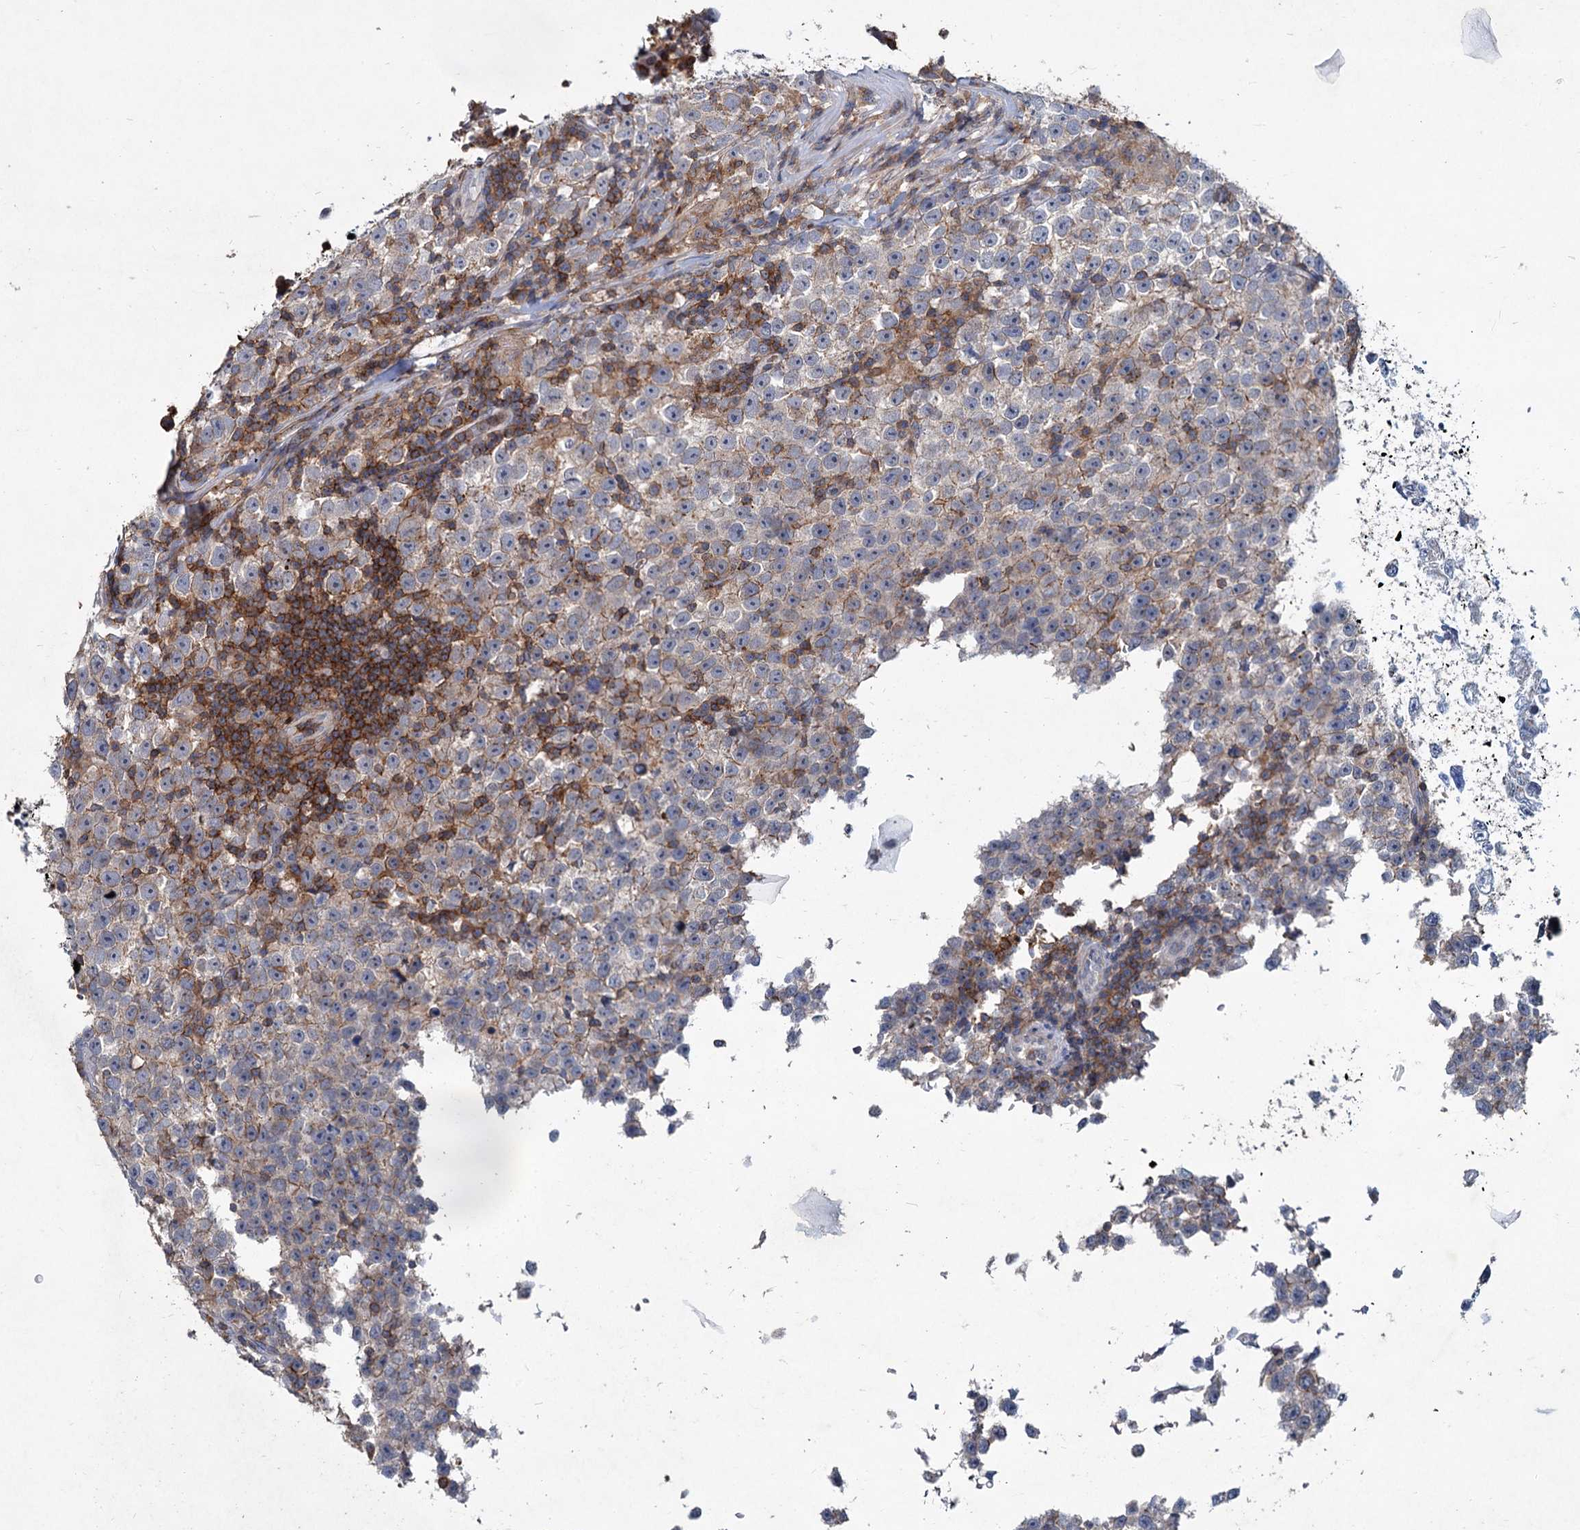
{"staining": {"intensity": "weak", "quantity": "25%-75%", "location": "cytoplasmic/membranous"}, "tissue": "testis cancer", "cell_type": "Tumor cells", "image_type": "cancer", "snomed": [{"axis": "morphology", "description": "Normal tissue, NOS"}, {"axis": "morphology", "description": "Seminoma, NOS"}, {"axis": "topography", "description": "Testis"}], "caption": "This micrograph exhibits IHC staining of human testis seminoma, with low weak cytoplasmic/membranous staining in about 25%-75% of tumor cells.", "gene": "LRCH4", "patient": {"sex": "male", "age": 43}}